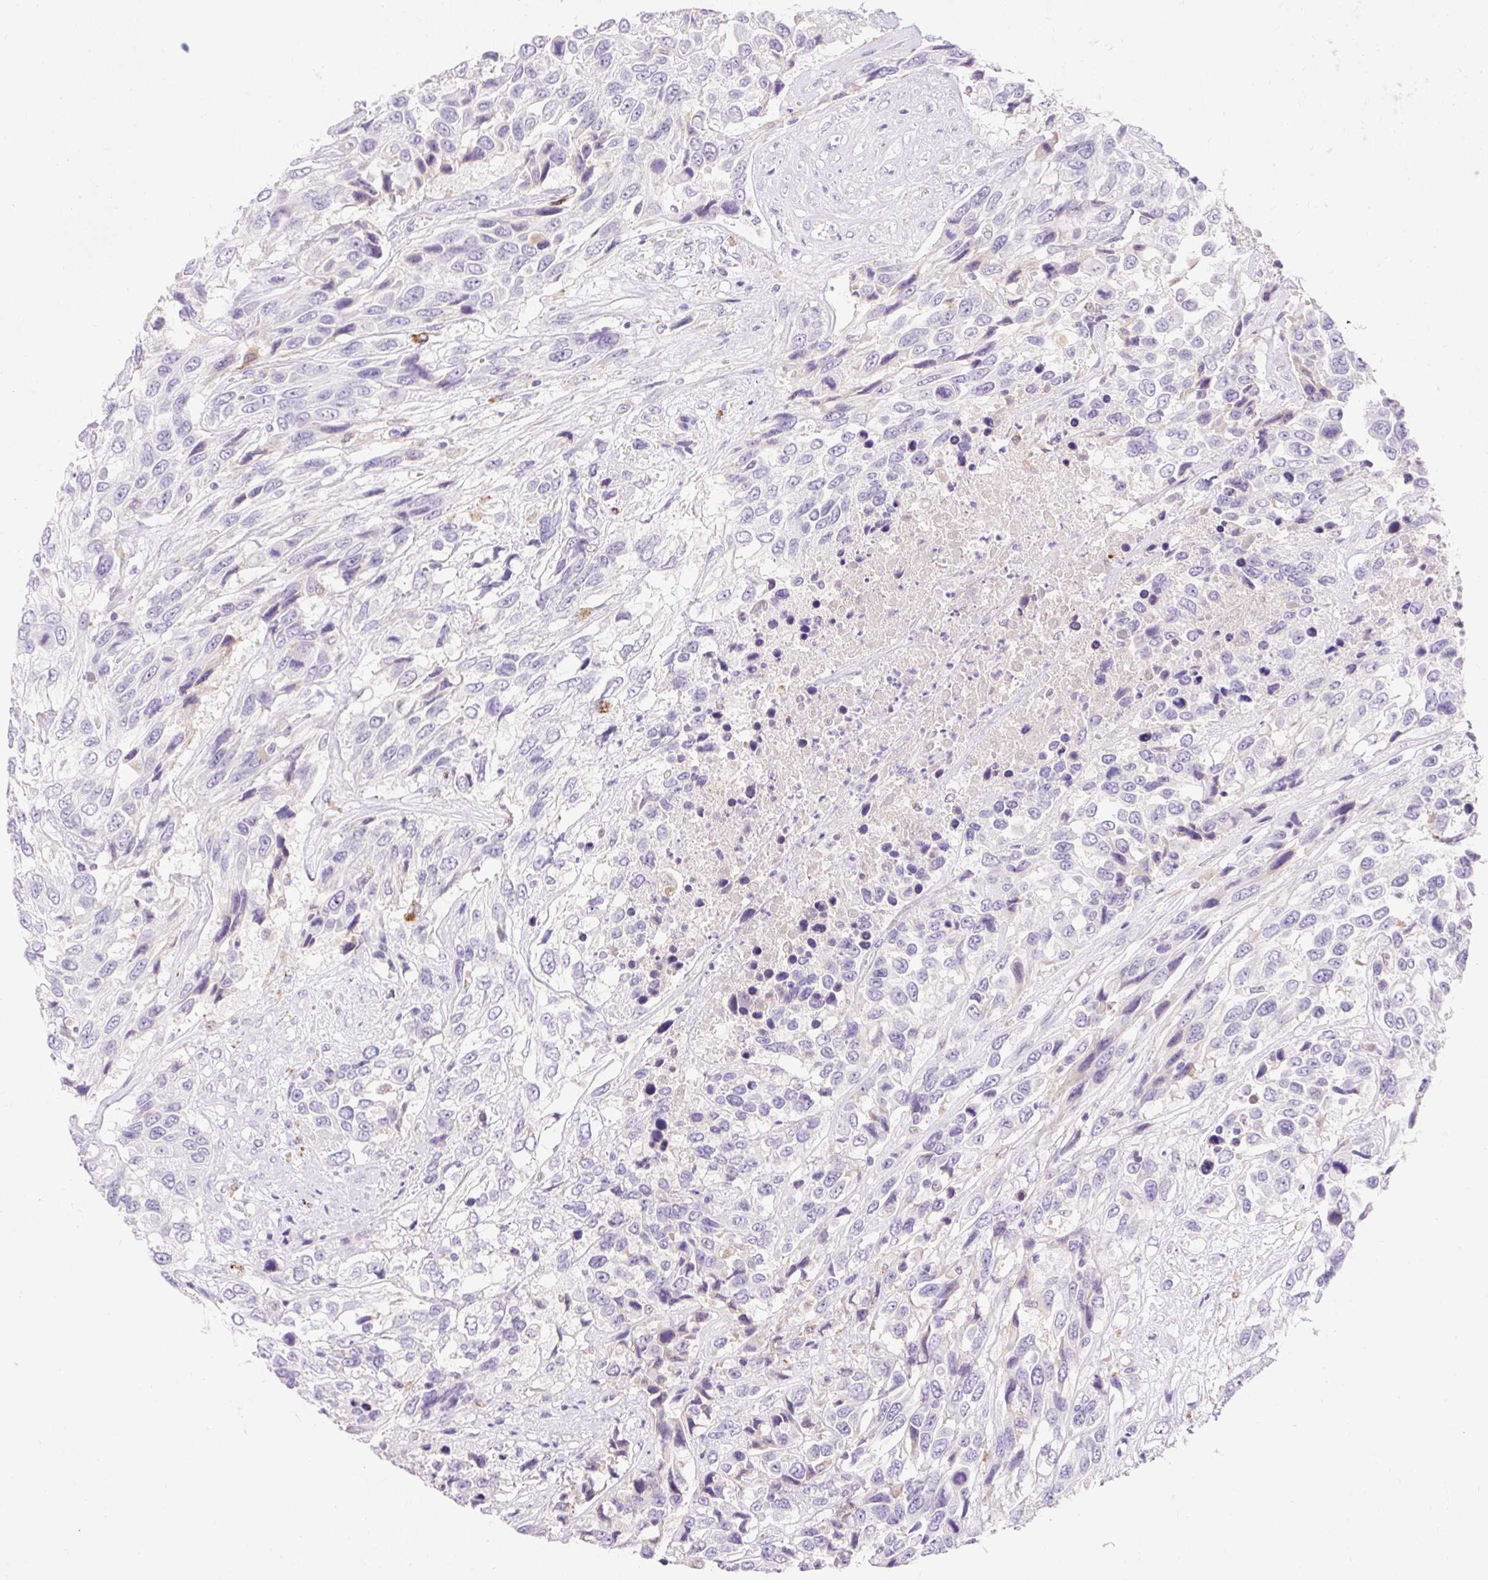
{"staining": {"intensity": "negative", "quantity": "none", "location": "none"}, "tissue": "urothelial cancer", "cell_type": "Tumor cells", "image_type": "cancer", "snomed": [{"axis": "morphology", "description": "Urothelial carcinoma, High grade"}, {"axis": "topography", "description": "Urinary bladder"}], "caption": "The histopathology image reveals no staining of tumor cells in high-grade urothelial carcinoma.", "gene": "TMEM150C", "patient": {"sex": "female", "age": 70}}